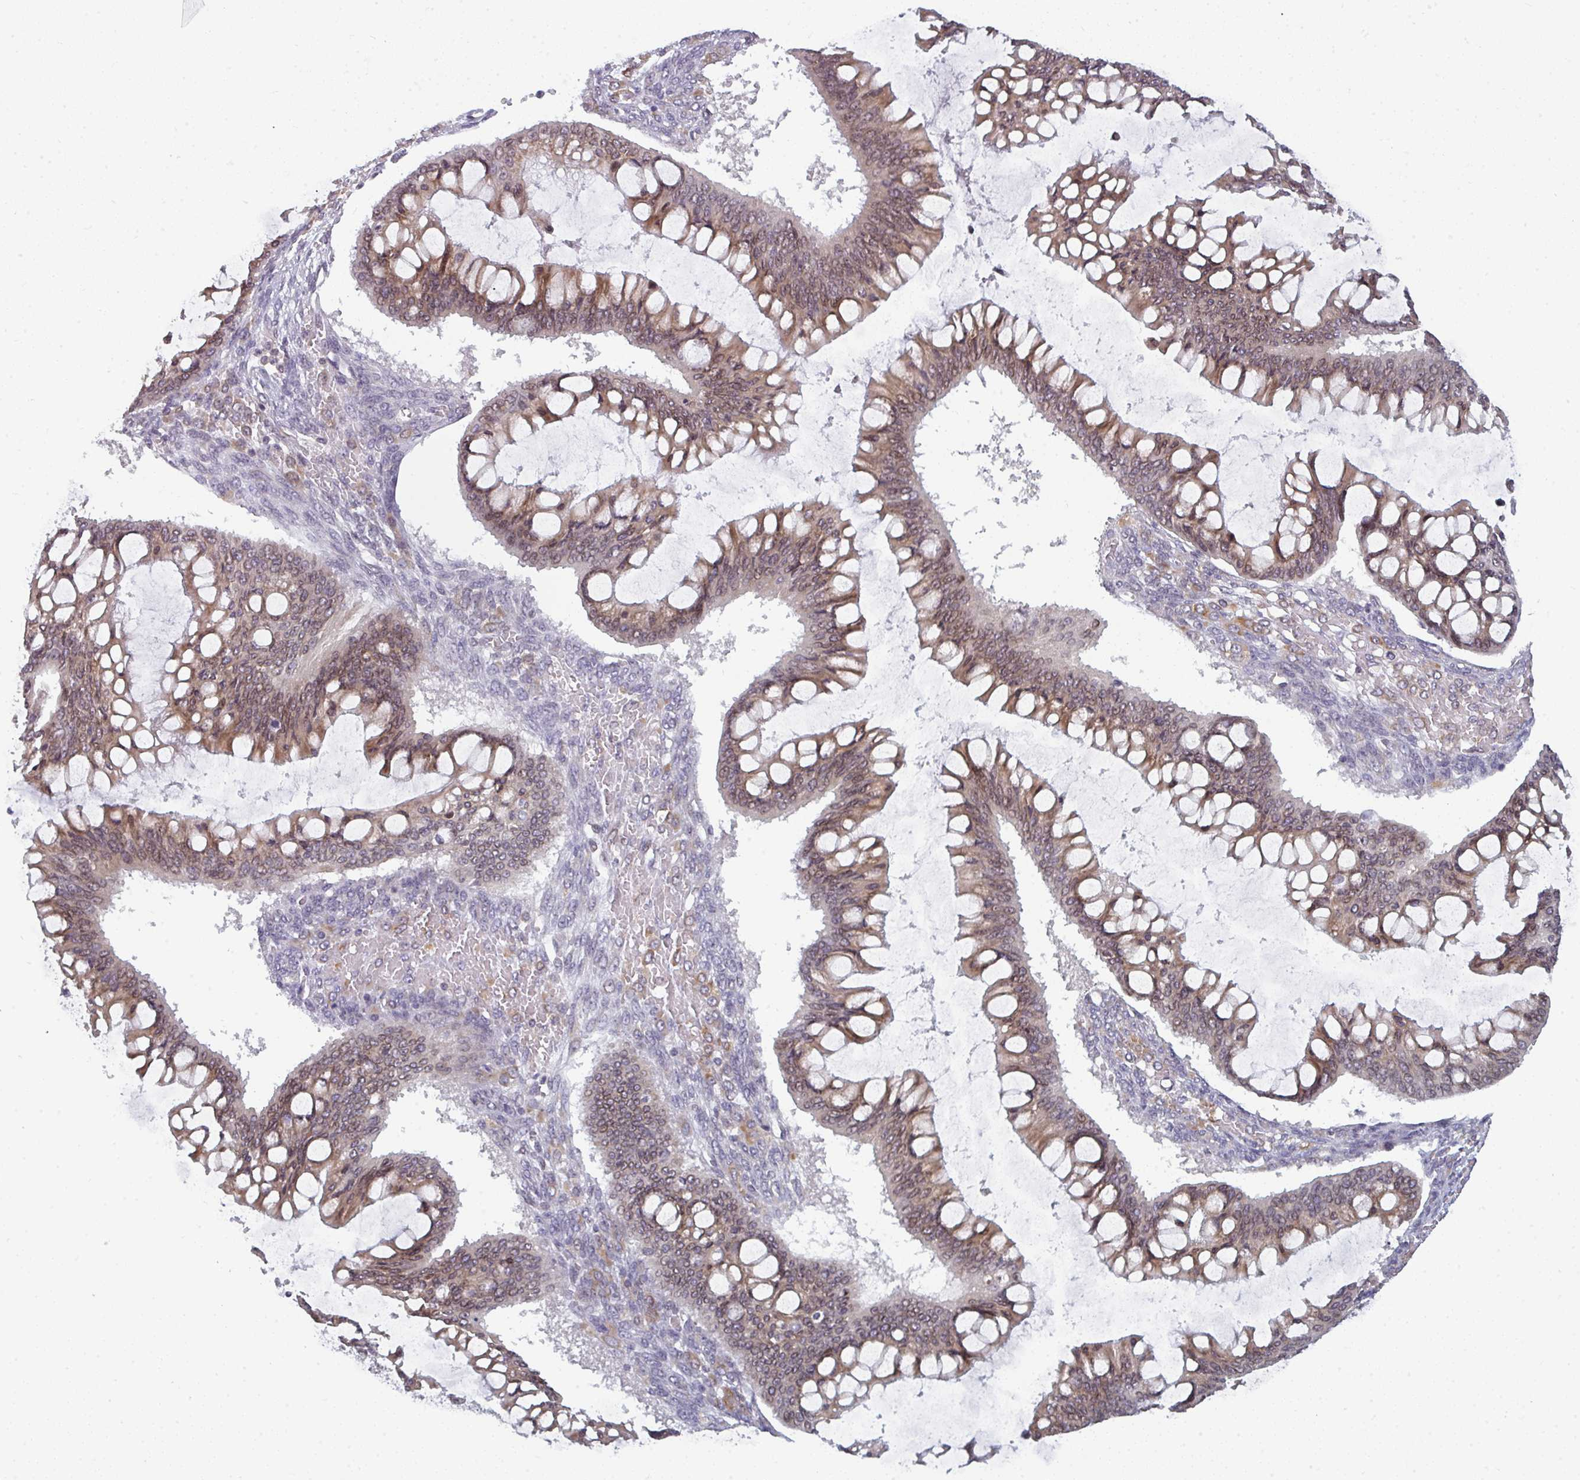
{"staining": {"intensity": "negative", "quantity": "none", "location": "none"}, "tissue": "ovarian cancer", "cell_type": "Tumor cells", "image_type": "cancer", "snomed": [{"axis": "morphology", "description": "Cystadenocarcinoma, mucinous, NOS"}, {"axis": "topography", "description": "Ovary"}], "caption": "There is no significant positivity in tumor cells of ovarian mucinous cystadenocarcinoma.", "gene": "LYSMD4", "patient": {"sex": "female", "age": 73}}